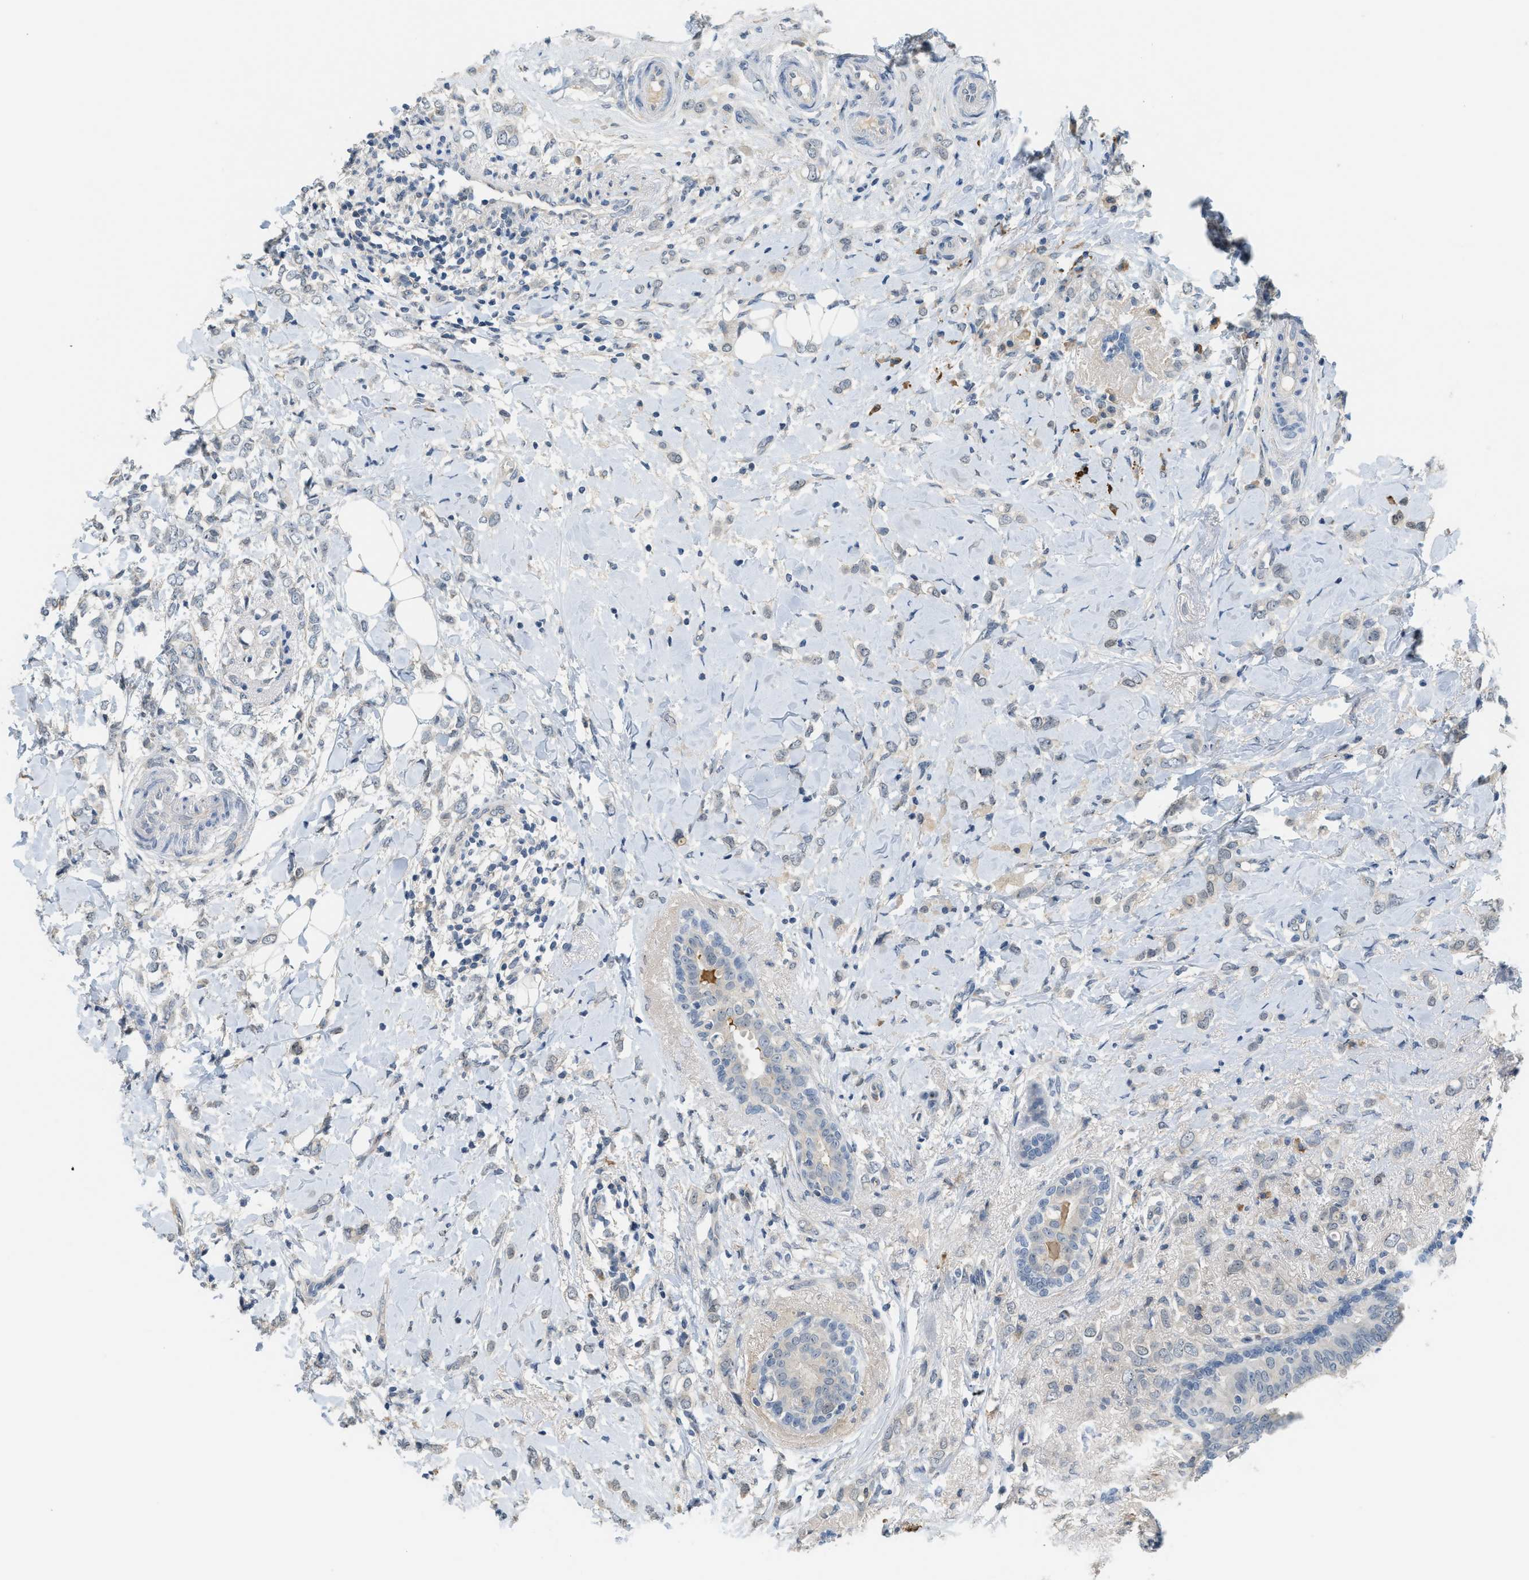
{"staining": {"intensity": "negative", "quantity": "none", "location": "none"}, "tissue": "breast cancer", "cell_type": "Tumor cells", "image_type": "cancer", "snomed": [{"axis": "morphology", "description": "Normal tissue, NOS"}, {"axis": "morphology", "description": "Lobular carcinoma"}, {"axis": "topography", "description": "Breast"}], "caption": "High power microscopy photomicrograph of an immunohistochemistry histopathology image of breast lobular carcinoma, revealing no significant positivity in tumor cells.", "gene": "TMEM154", "patient": {"sex": "female", "age": 47}}